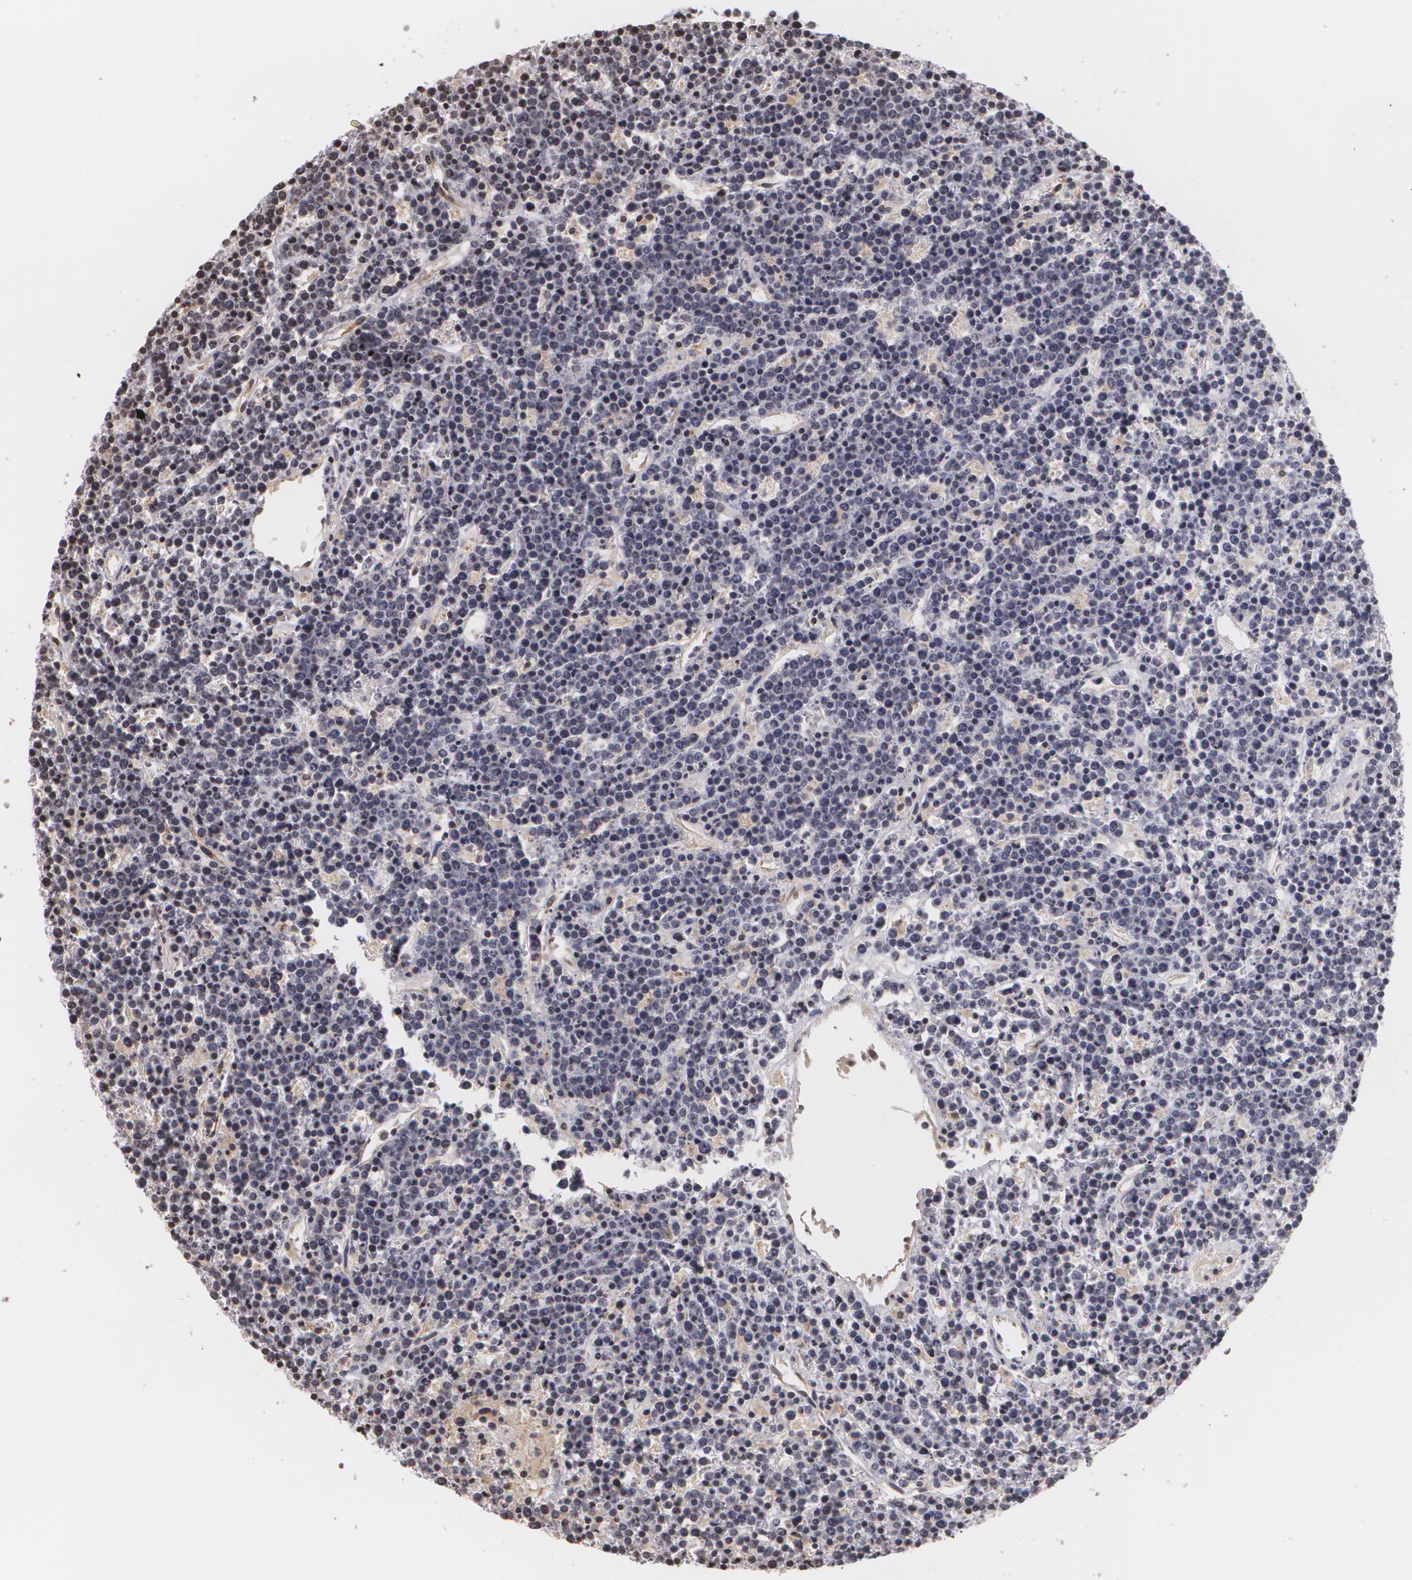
{"staining": {"intensity": "negative", "quantity": "none", "location": "none"}, "tissue": "lymphoma", "cell_type": "Tumor cells", "image_type": "cancer", "snomed": [{"axis": "morphology", "description": "Malignant lymphoma, non-Hodgkin's type, High grade"}, {"axis": "topography", "description": "Ovary"}], "caption": "Immunohistochemical staining of human lymphoma reveals no significant positivity in tumor cells. (DAB (3,3'-diaminobenzidine) immunohistochemistry (IHC) with hematoxylin counter stain).", "gene": "VAV3", "patient": {"sex": "female", "age": 56}}